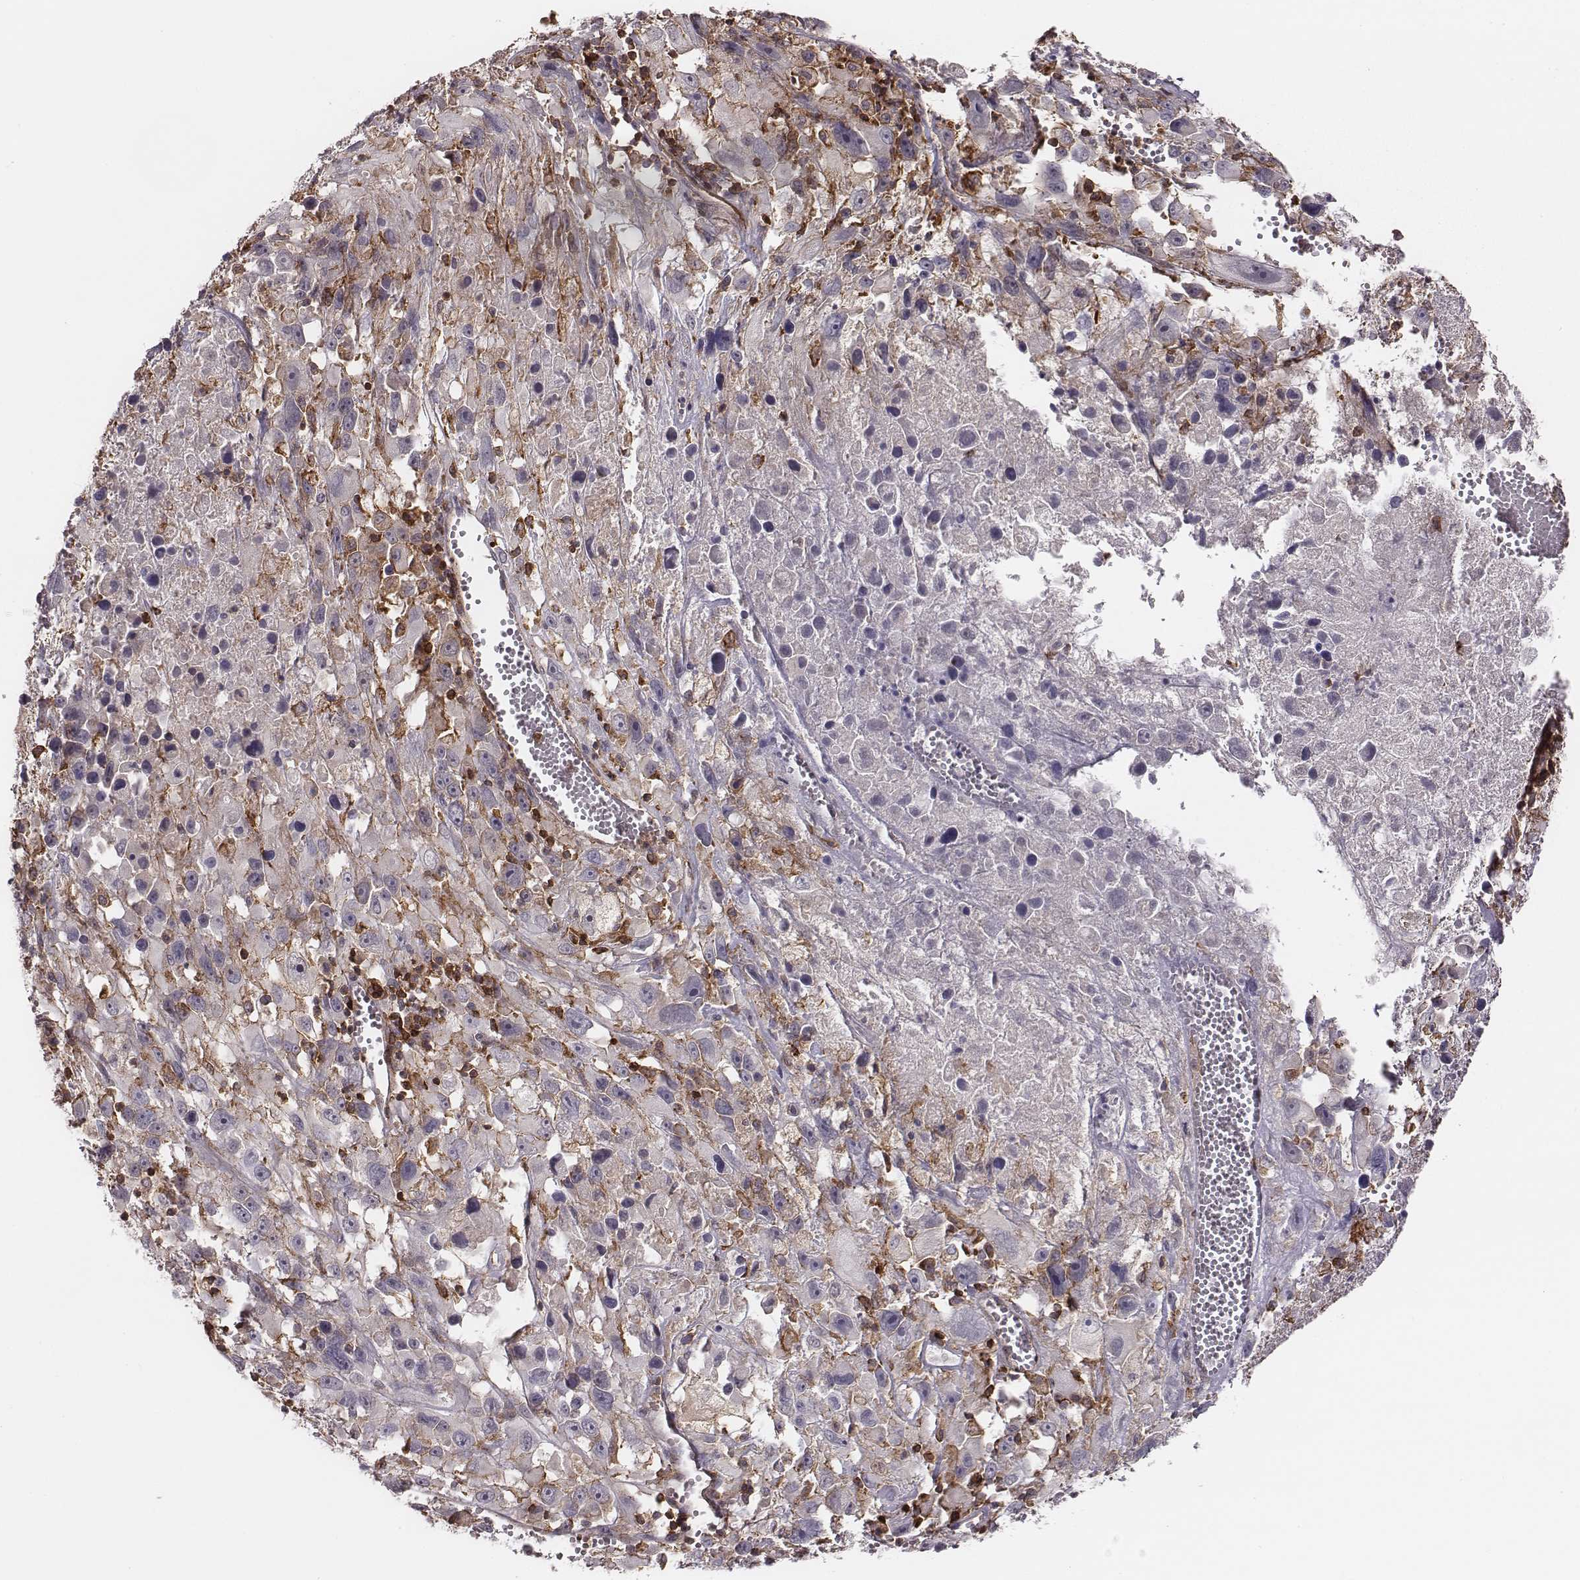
{"staining": {"intensity": "negative", "quantity": "none", "location": "none"}, "tissue": "melanoma", "cell_type": "Tumor cells", "image_type": "cancer", "snomed": [{"axis": "morphology", "description": "Malignant melanoma, Metastatic site"}, {"axis": "topography", "description": "Lymph node"}], "caption": "DAB immunohistochemical staining of melanoma reveals no significant staining in tumor cells. (DAB (3,3'-diaminobenzidine) immunohistochemistry, high magnification).", "gene": "ZYX", "patient": {"sex": "male", "age": 50}}